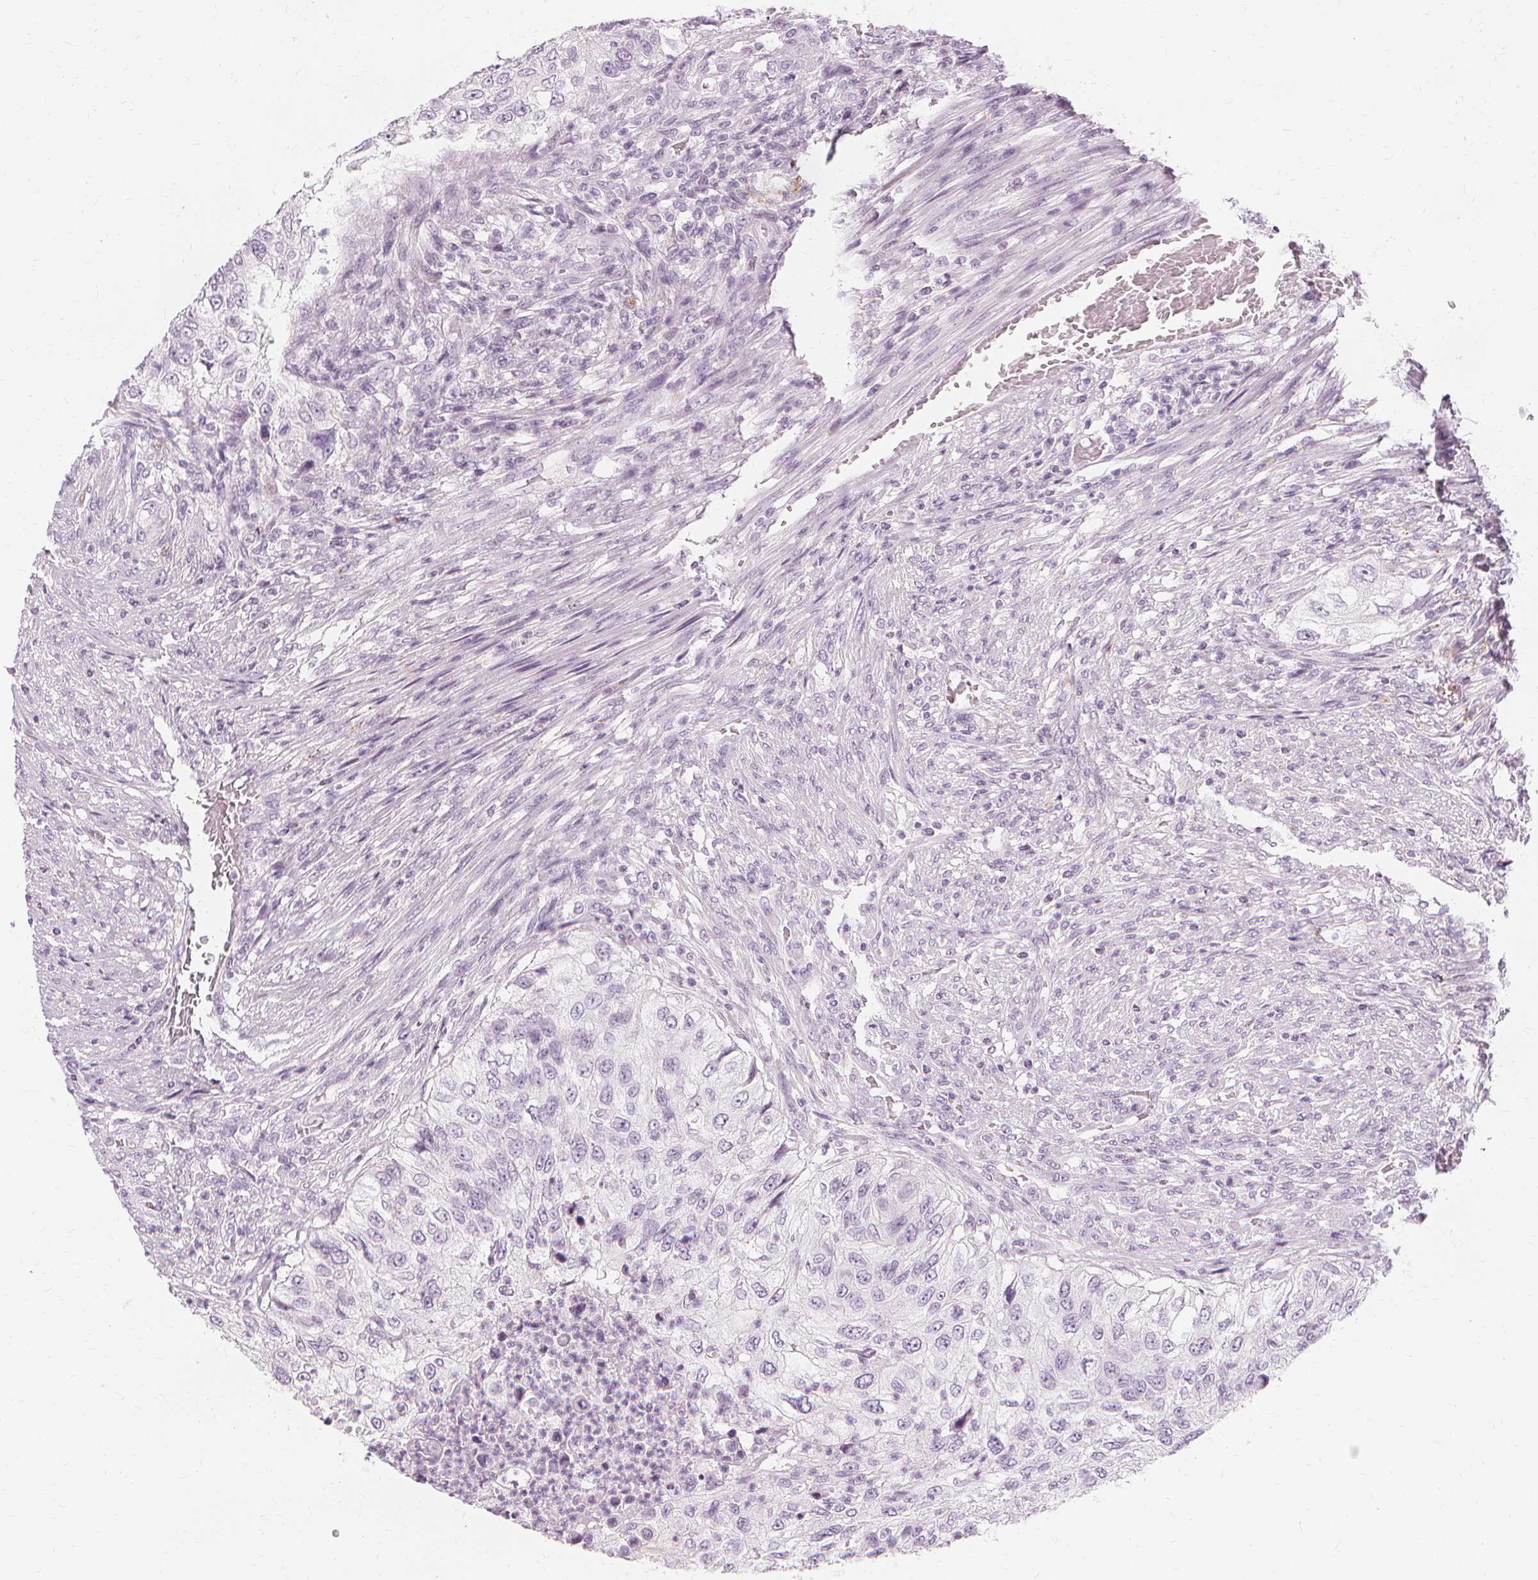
{"staining": {"intensity": "negative", "quantity": "none", "location": "none"}, "tissue": "urothelial cancer", "cell_type": "Tumor cells", "image_type": "cancer", "snomed": [{"axis": "morphology", "description": "Urothelial carcinoma, High grade"}, {"axis": "topography", "description": "Urinary bladder"}], "caption": "IHC micrograph of high-grade urothelial carcinoma stained for a protein (brown), which exhibits no positivity in tumor cells. The staining was performed using DAB to visualize the protein expression in brown, while the nuclei were stained in blue with hematoxylin (Magnification: 20x).", "gene": "TFF1", "patient": {"sex": "female", "age": 60}}